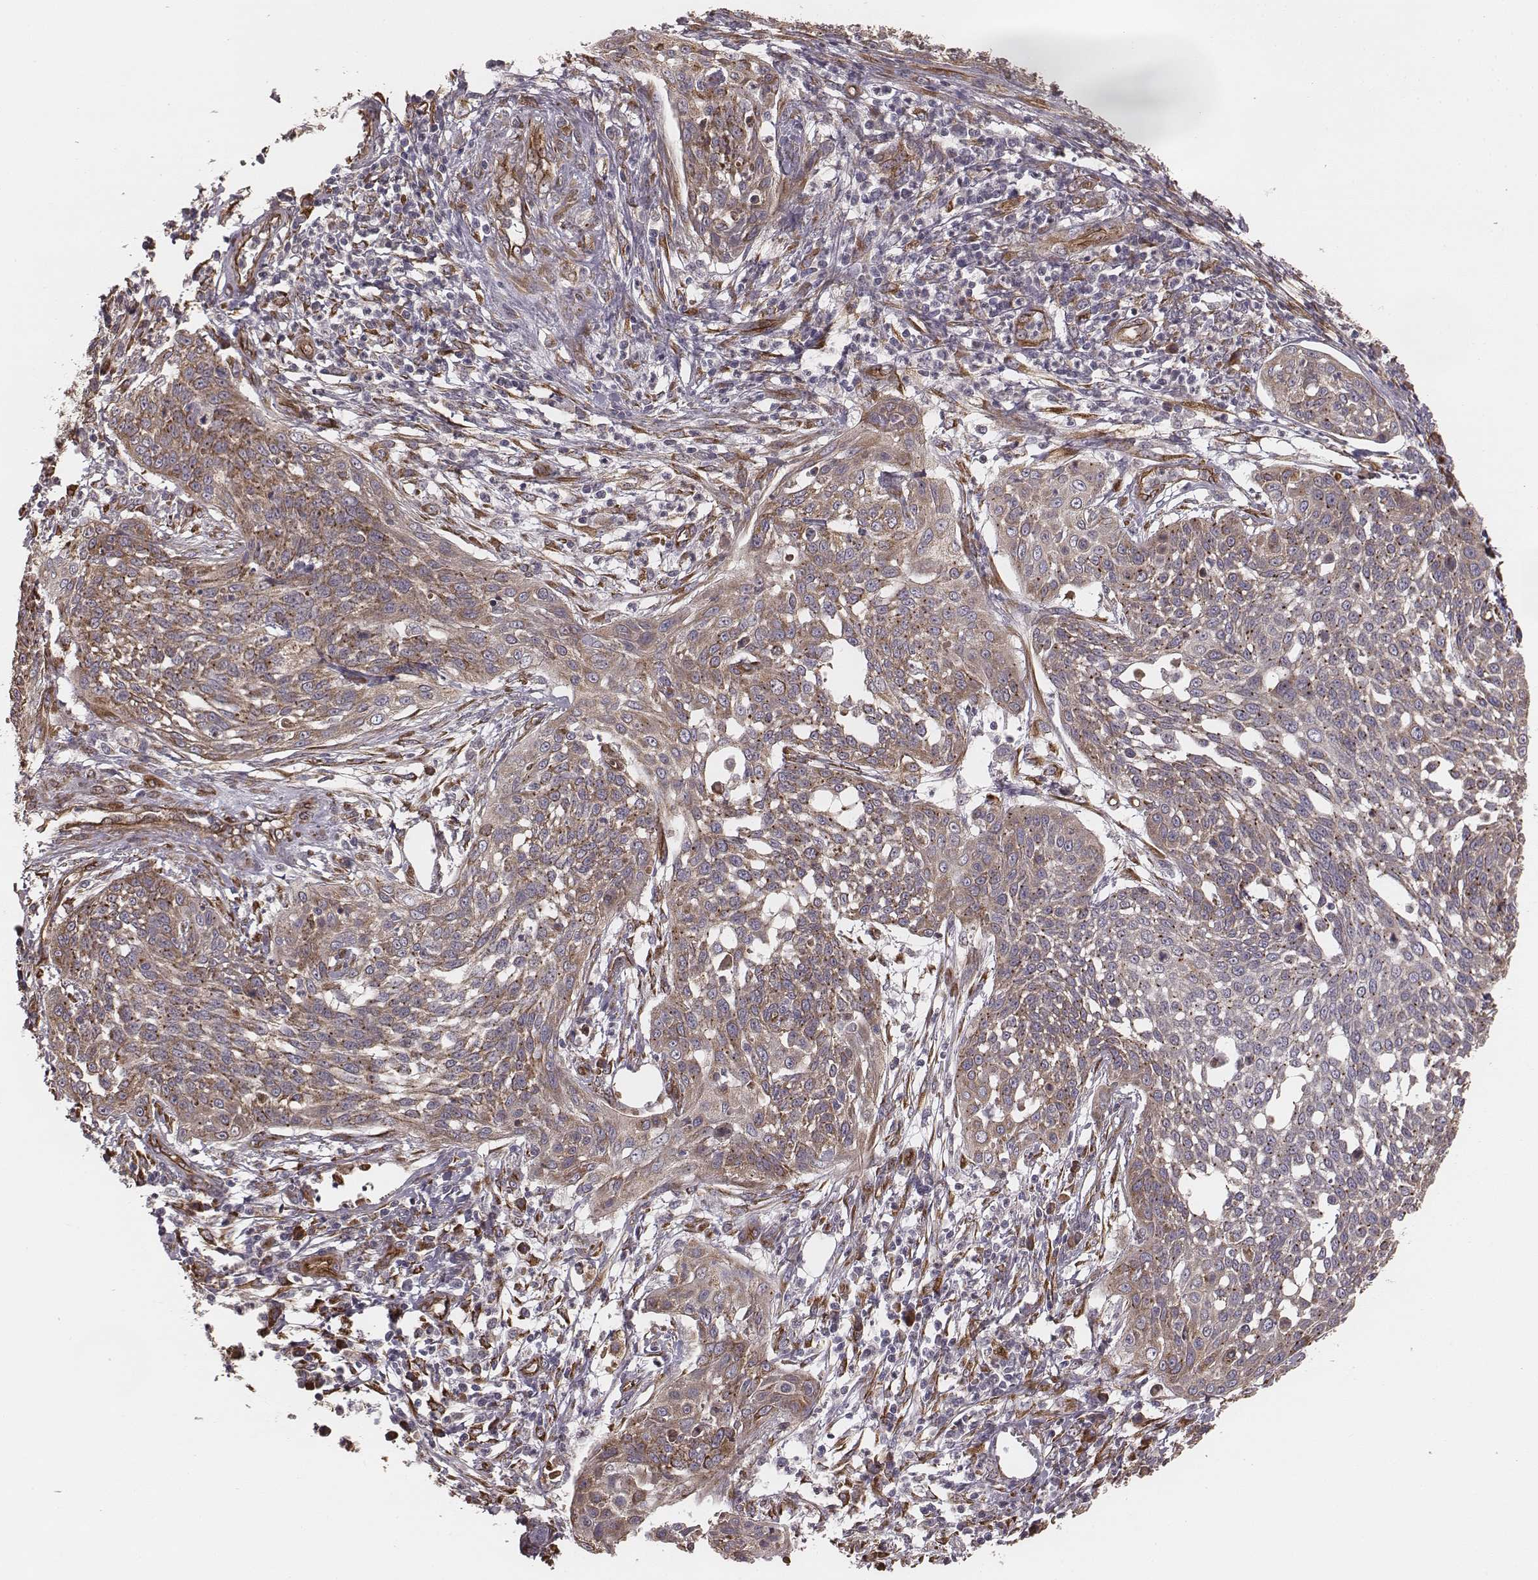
{"staining": {"intensity": "weak", "quantity": ">75%", "location": "cytoplasmic/membranous"}, "tissue": "cervical cancer", "cell_type": "Tumor cells", "image_type": "cancer", "snomed": [{"axis": "morphology", "description": "Squamous cell carcinoma, NOS"}, {"axis": "topography", "description": "Cervix"}], "caption": "Immunohistochemical staining of human cervical cancer reveals low levels of weak cytoplasmic/membranous protein positivity in approximately >75% of tumor cells. The protein of interest is stained brown, and the nuclei are stained in blue (DAB (3,3'-diaminobenzidine) IHC with brightfield microscopy, high magnification).", "gene": "PALMD", "patient": {"sex": "female", "age": 34}}